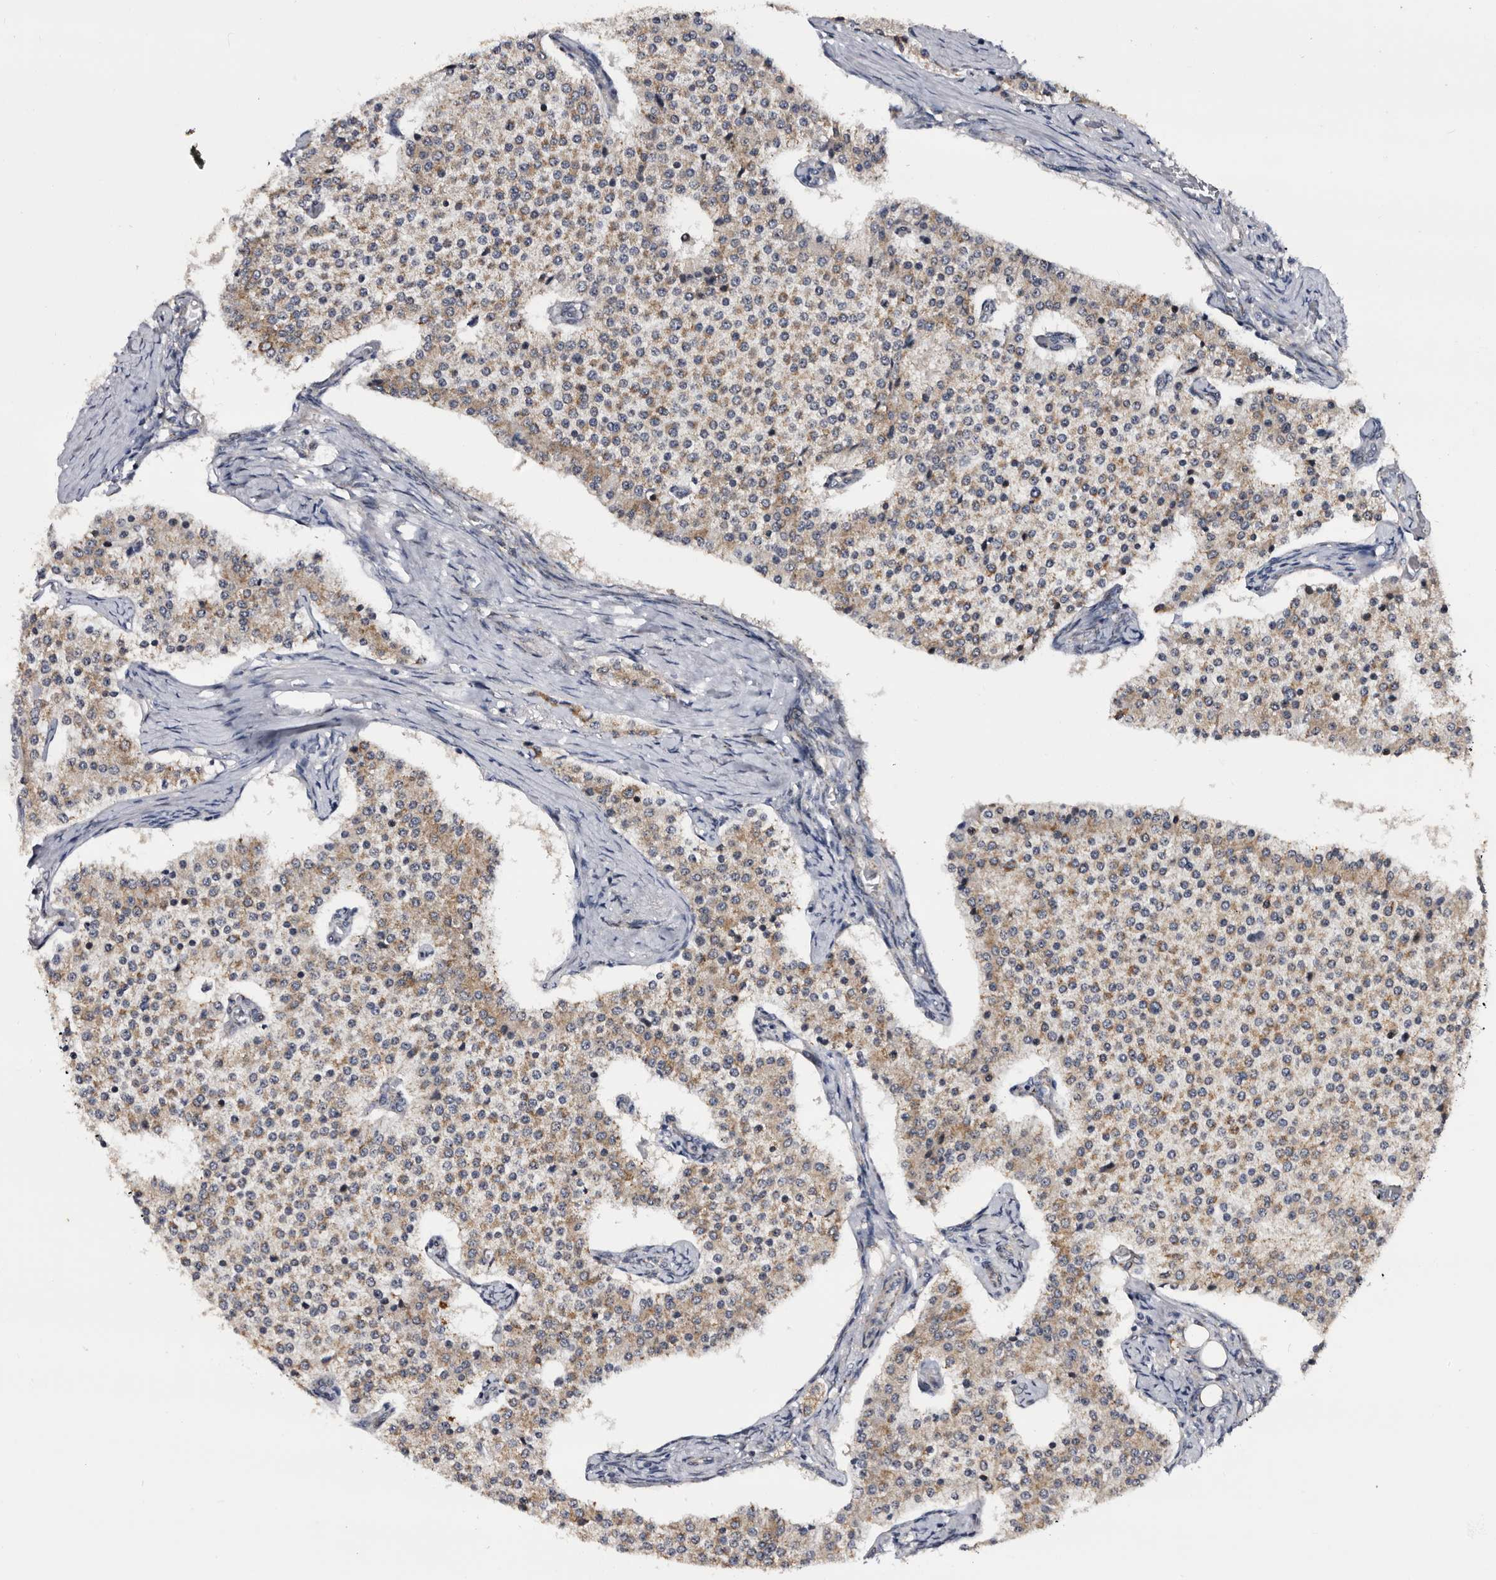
{"staining": {"intensity": "moderate", "quantity": "25%-75%", "location": "cytoplasmic/membranous"}, "tissue": "carcinoid", "cell_type": "Tumor cells", "image_type": "cancer", "snomed": [{"axis": "morphology", "description": "Carcinoid, malignant, NOS"}, {"axis": "topography", "description": "Colon"}], "caption": "Malignant carcinoid stained with DAB (3,3'-diaminobenzidine) immunohistochemistry demonstrates medium levels of moderate cytoplasmic/membranous positivity in about 25%-75% of tumor cells.", "gene": "ARMCX2", "patient": {"sex": "female", "age": 52}}